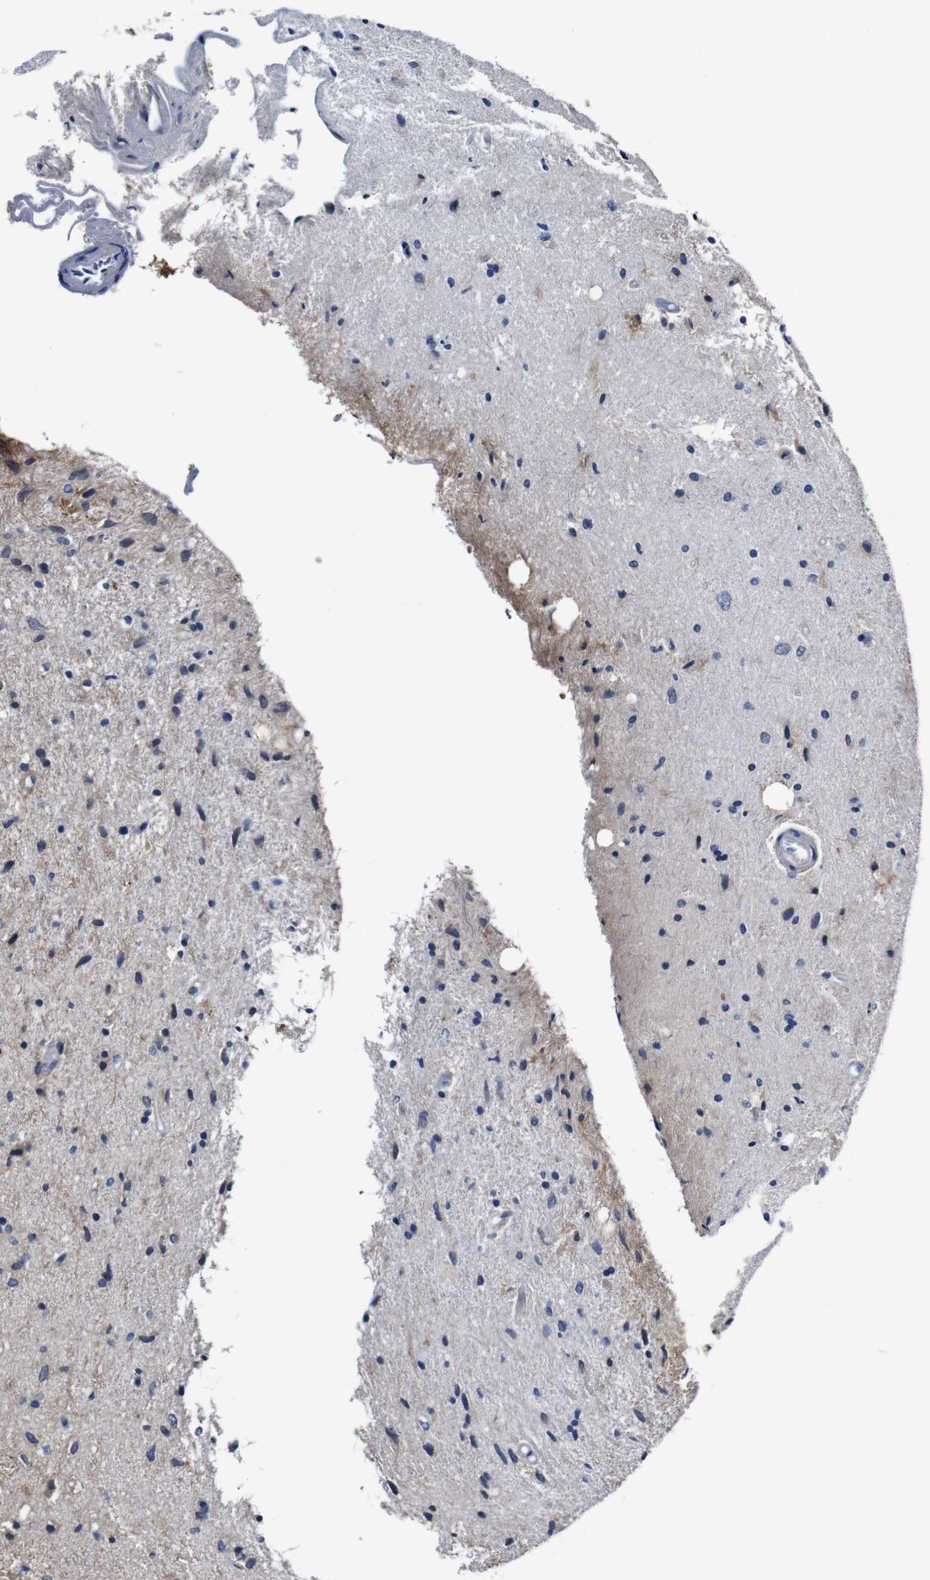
{"staining": {"intensity": "moderate", "quantity": "<25%", "location": "cytoplasmic/membranous"}, "tissue": "glioma", "cell_type": "Tumor cells", "image_type": "cancer", "snomed": [{"axis": "morphology", "description": "Glioma, malignant, Low grade"}, {"axis": "topography", "description": "Brain"}], "caption": "Immunohistochemical staining of human malignant low-grade glioma exhibits moderate cytoplasmic/membranous protein expression in about <25% of tumor cells.", "gene": "PI4KA", "patient": {"sex": "male", "age": 77}}